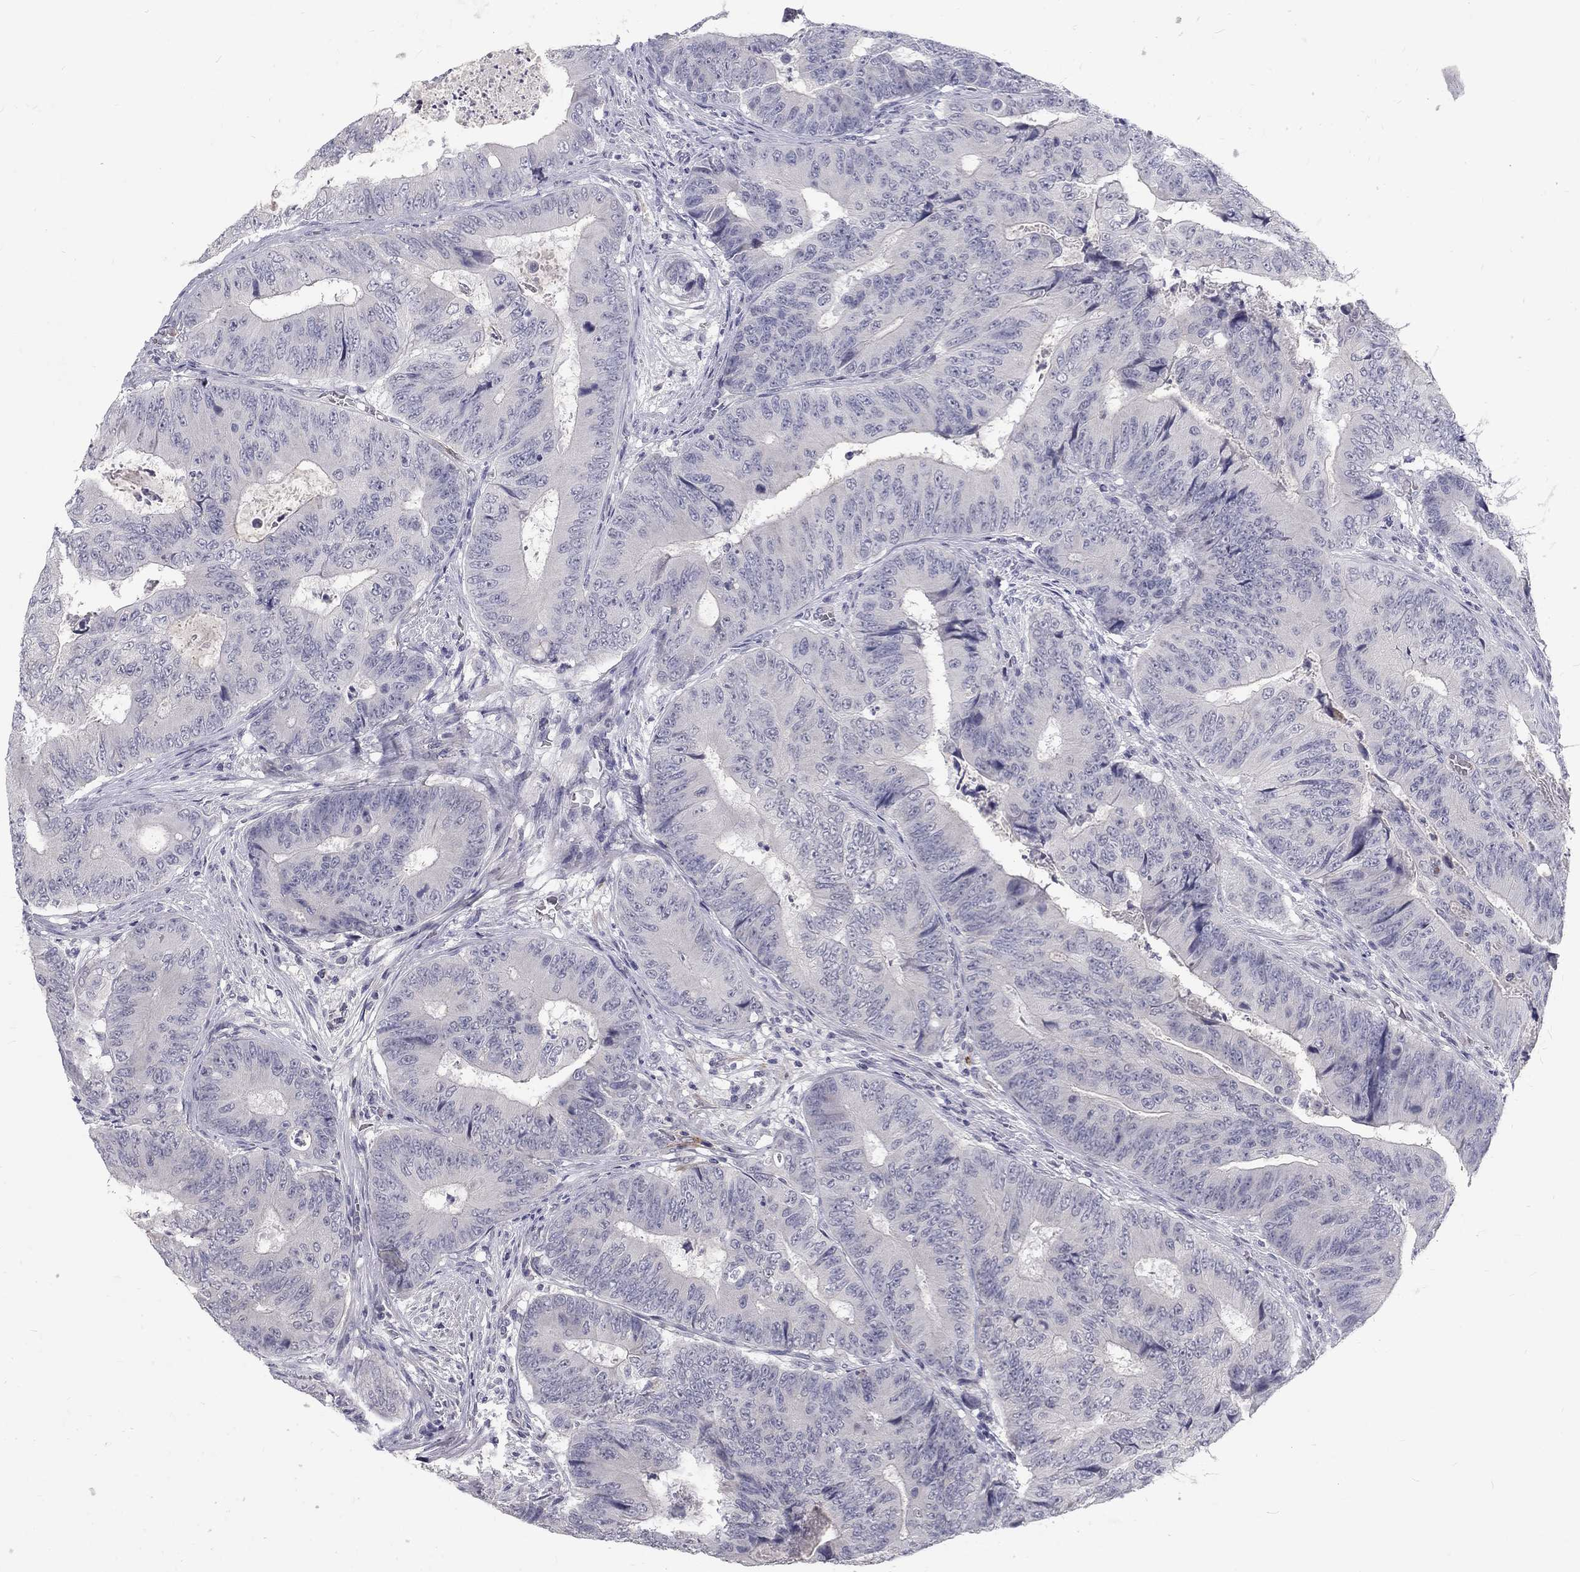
{"staining": {"intensity": "negative", "quantity": "none", "location": "none"}, "tissue": "colorectal cancer", "cell_type": "Tumor cells", "image_type": "cancer", "snomed": [{"axis": "morphology", "description": "Adenocarcinoma, NOS"}, {"axis": "topography", "description": "Colon"}], "caption": "Micrograph shows no significant protein positivity in tumor cells of adenocarcinoma (colorectal).", "gene": "NOS1", "patient": {"sex": "female", "age": 48}}